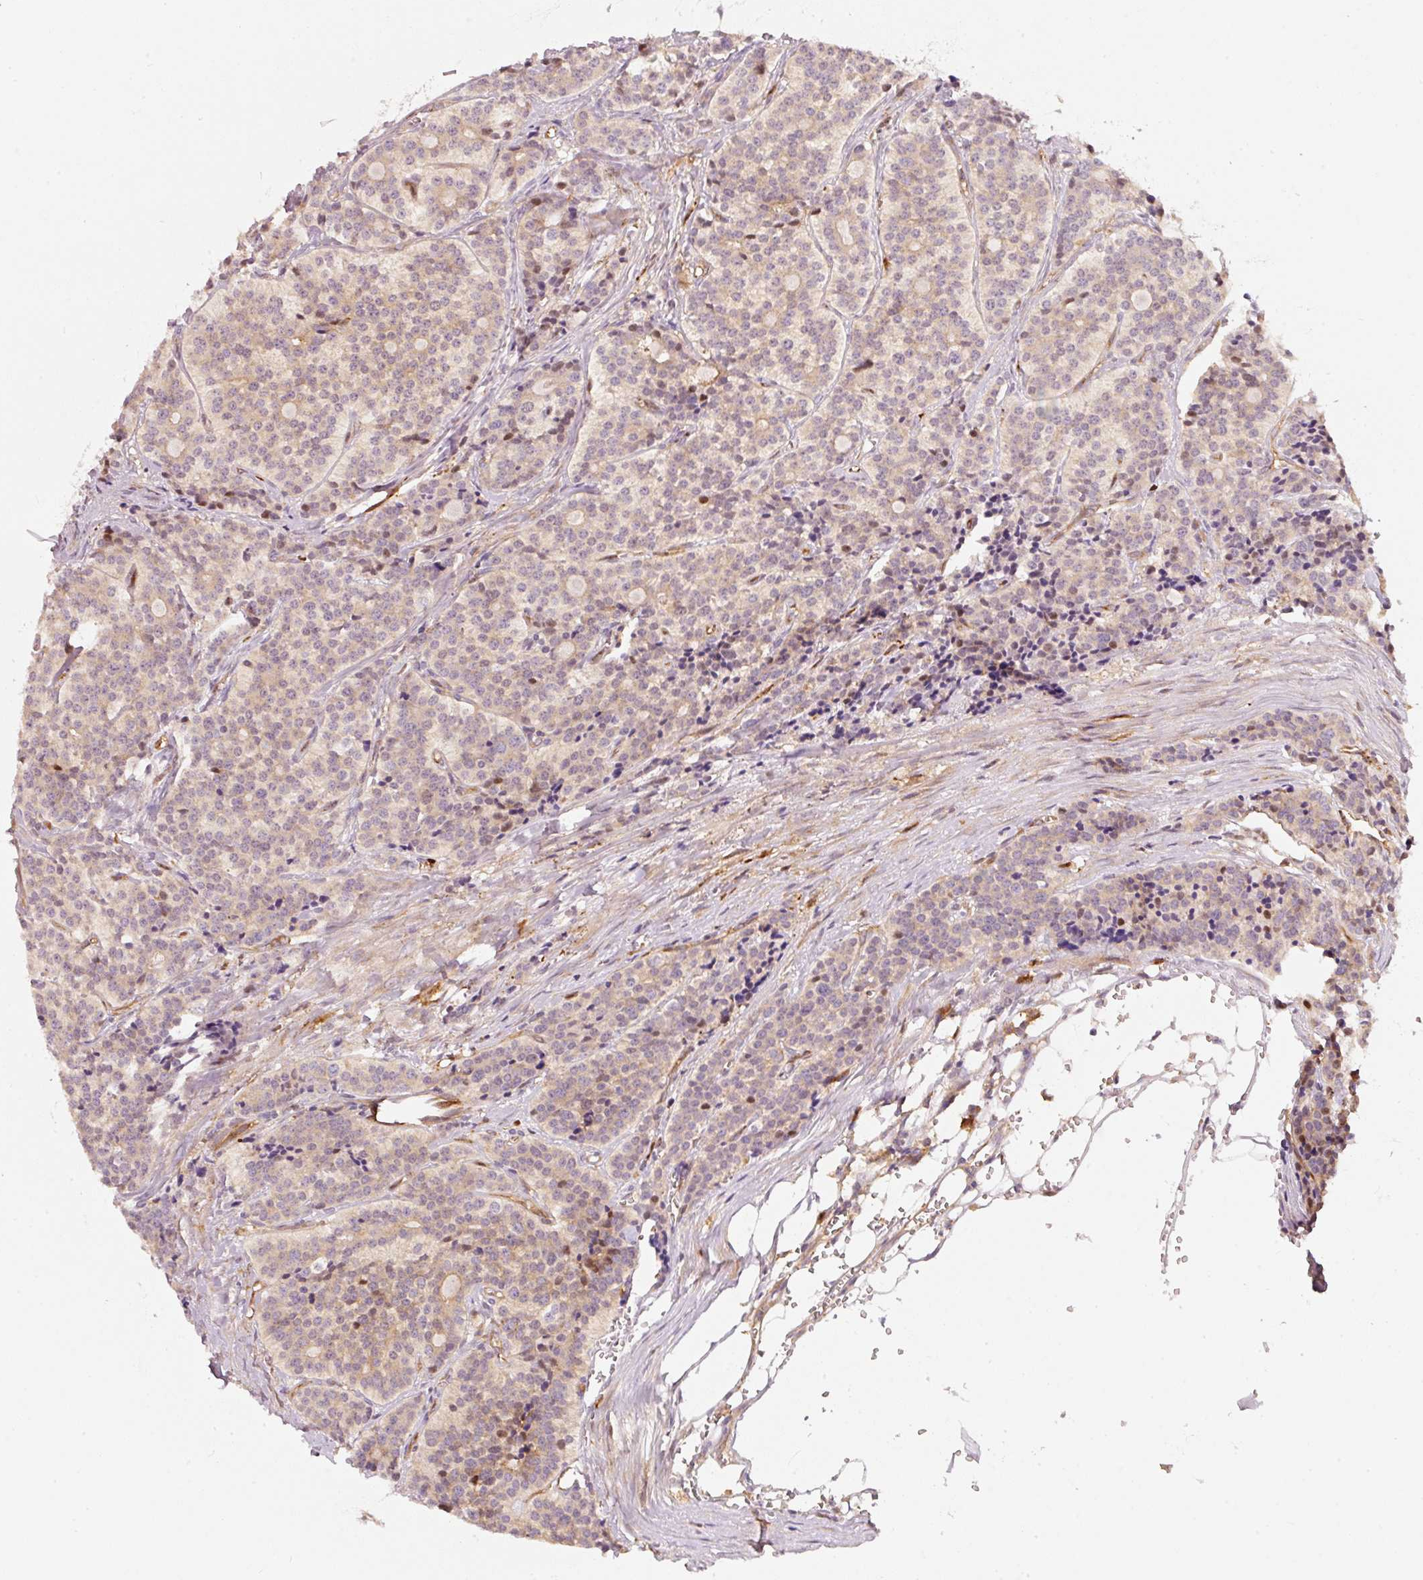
{"staining": {"intensity": "weak", "quantity": "25%-75%", "location": "cytoplasmic/membranous"}, "tissue": "carcinoid", "cell_type": "Tumor cells", "image_type": "cancer", "snomed": [{"axis": "morphology", "description": "Carcinoid, malignant, NOS"}, {"axis": "topography", "description": "Small intestine"}], "caption": "DAB immunohistochemical staining of human carcinoid shows weak cytoplasmic/membranous protein staining in about 25%-75% of tumor cells.", "gene": "IQGAP2", "patient": {"sex": "male", "age": 63}}